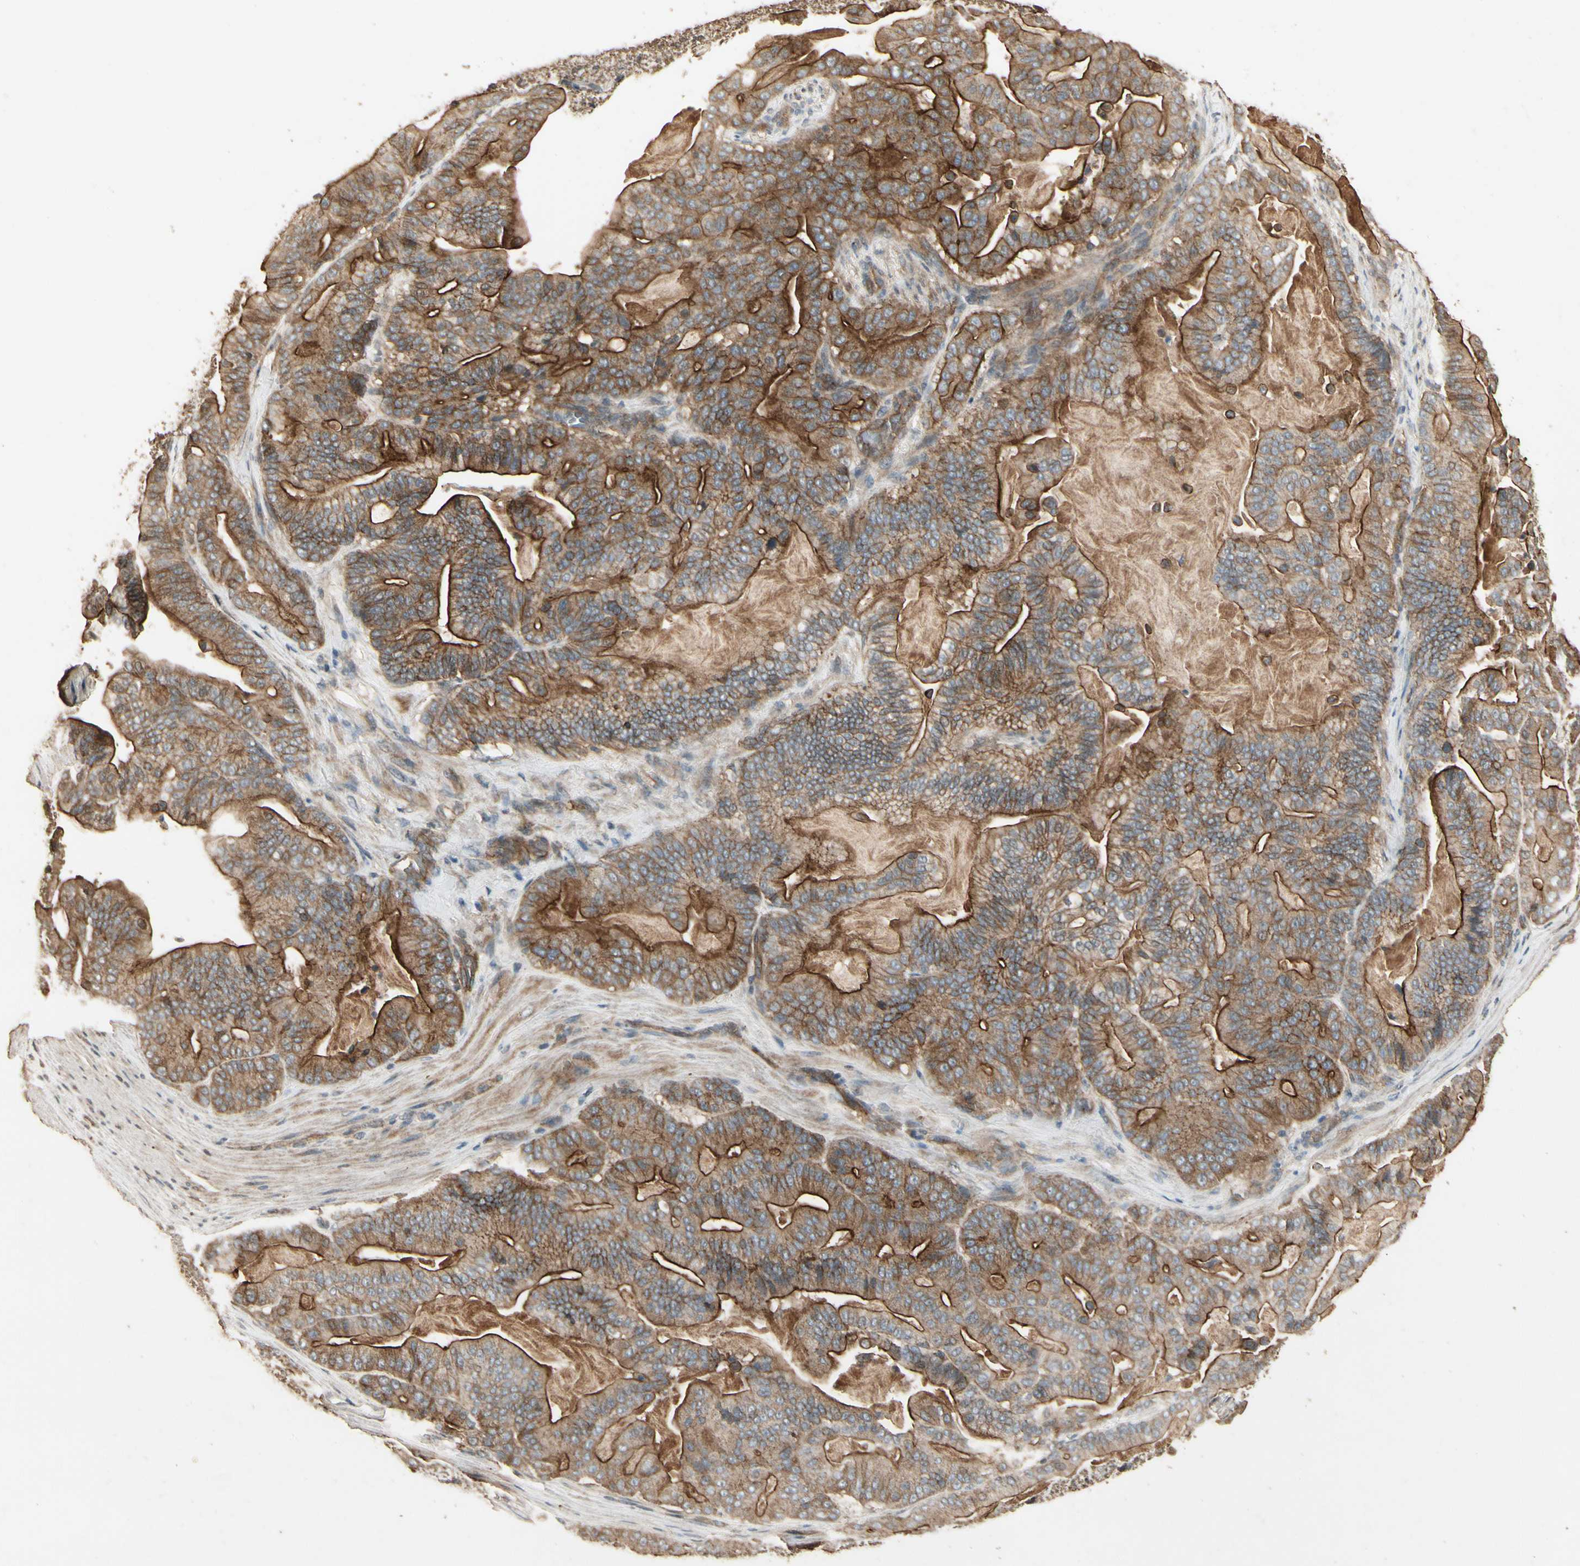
{"staining": {"intensity": "strong", "quantity": ">75%", "location": "cytoplasmic/membranous"}, "tissue": "pancreatic cancer", "cell_type": "Tumor cells", "image_type": "cancer", "snomed": [{"axis": "morphology", "description": "Adenocarcinoma, NOS"}, {"axis": "topography", "description": "Pancreas"}], "caption": "The photomicrograph demonstrates a brown stain indicating the presence of a protein in the cytoplasmic/membranous of tumor cells in pancreatic cancer.", "gene": "RNF180", "patient": {"sex": "male", "age": 63}}